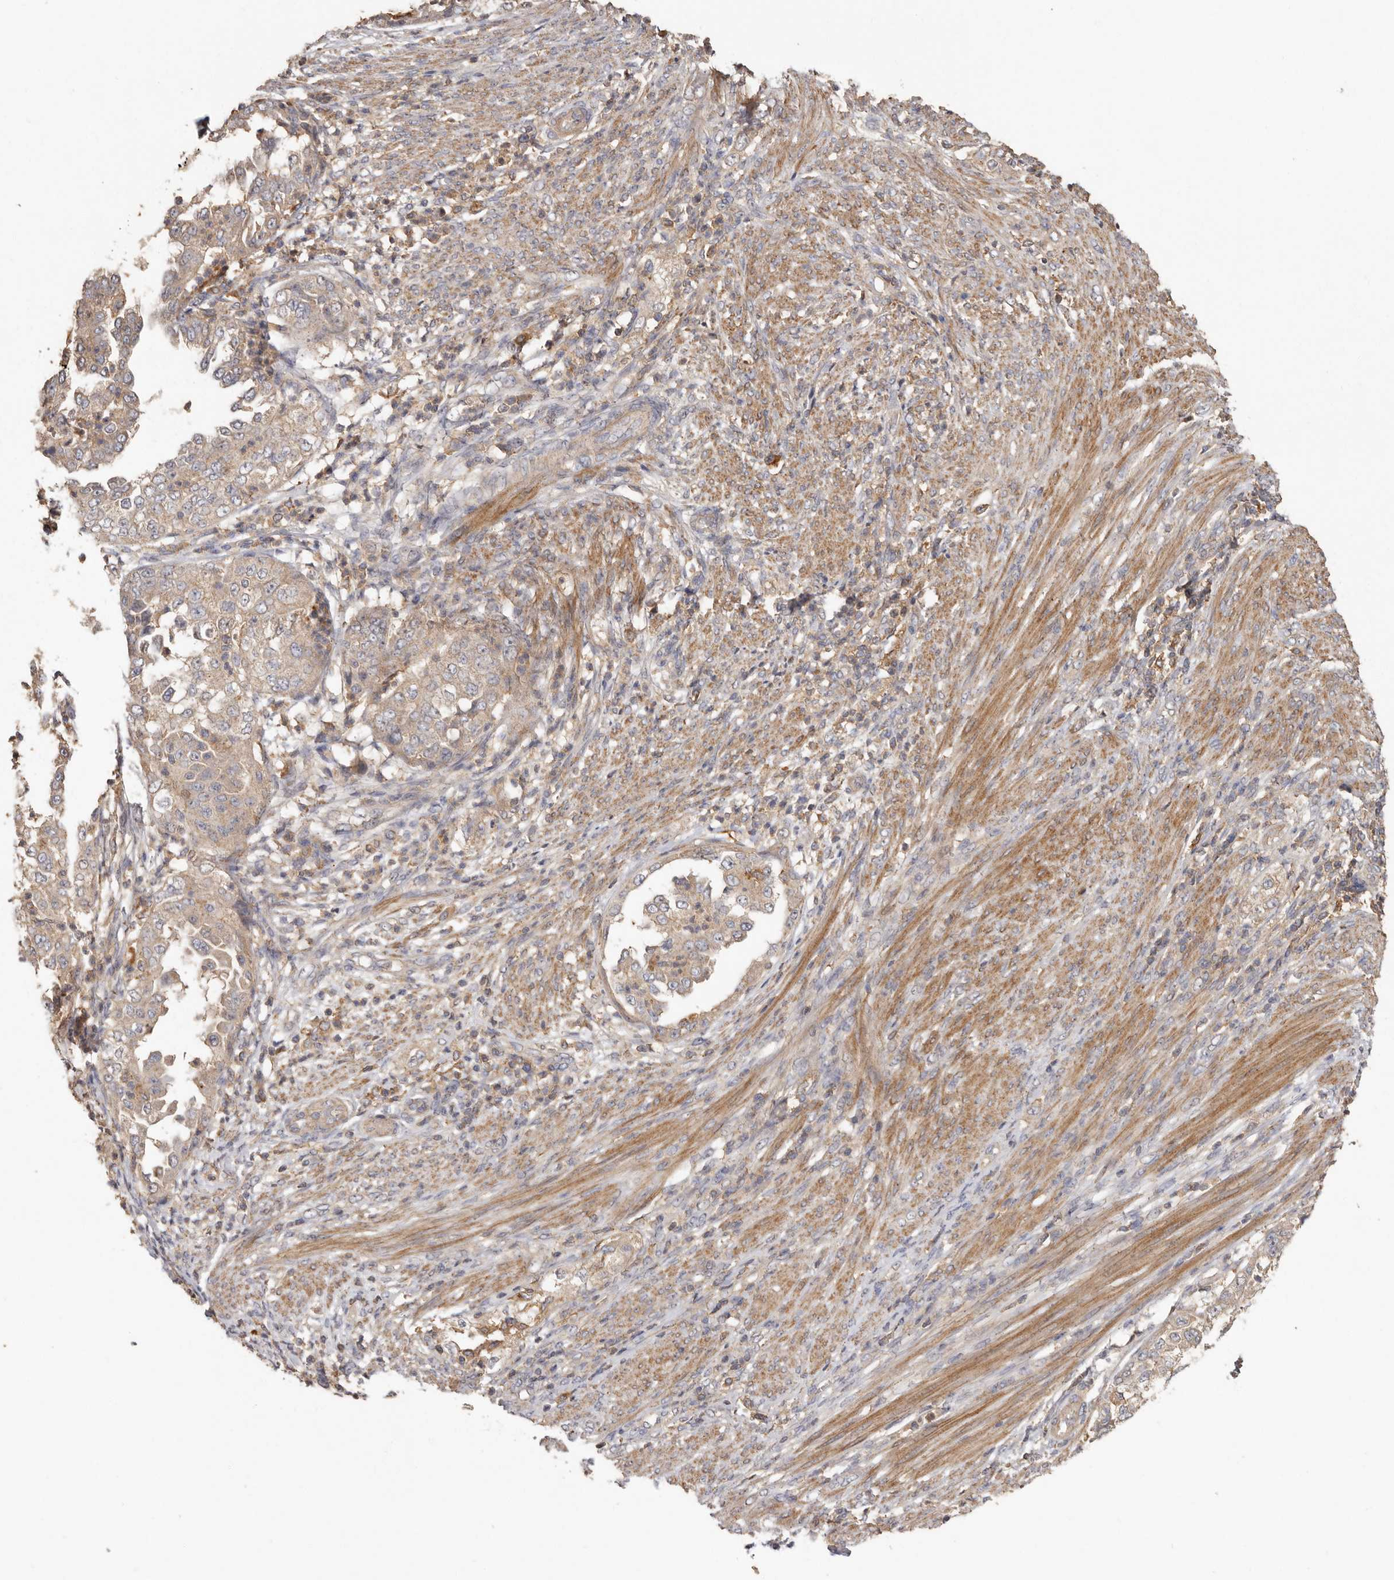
{"staining": {"intensity": "weak", "quantity": ">75%", "location": "cytoplasmic/membranous"}, "tissue": "endometrial cancer", "cell_type": "Tumor cells", "image_type": "cancer", "snomed": [{"axis": "morphology", "description": "Adenocarcinoma, NOS"}, {"axis": "topography", "description": "Endometrium"}], "caption": "IHC (DAB) staining of endometrial adenocarcinoma shows weak cytoplasmic/membranous protein expression in about >75% of tumor cells.", "gene": "RWDD1", "patient": {"sex": "female", "age": 85}}